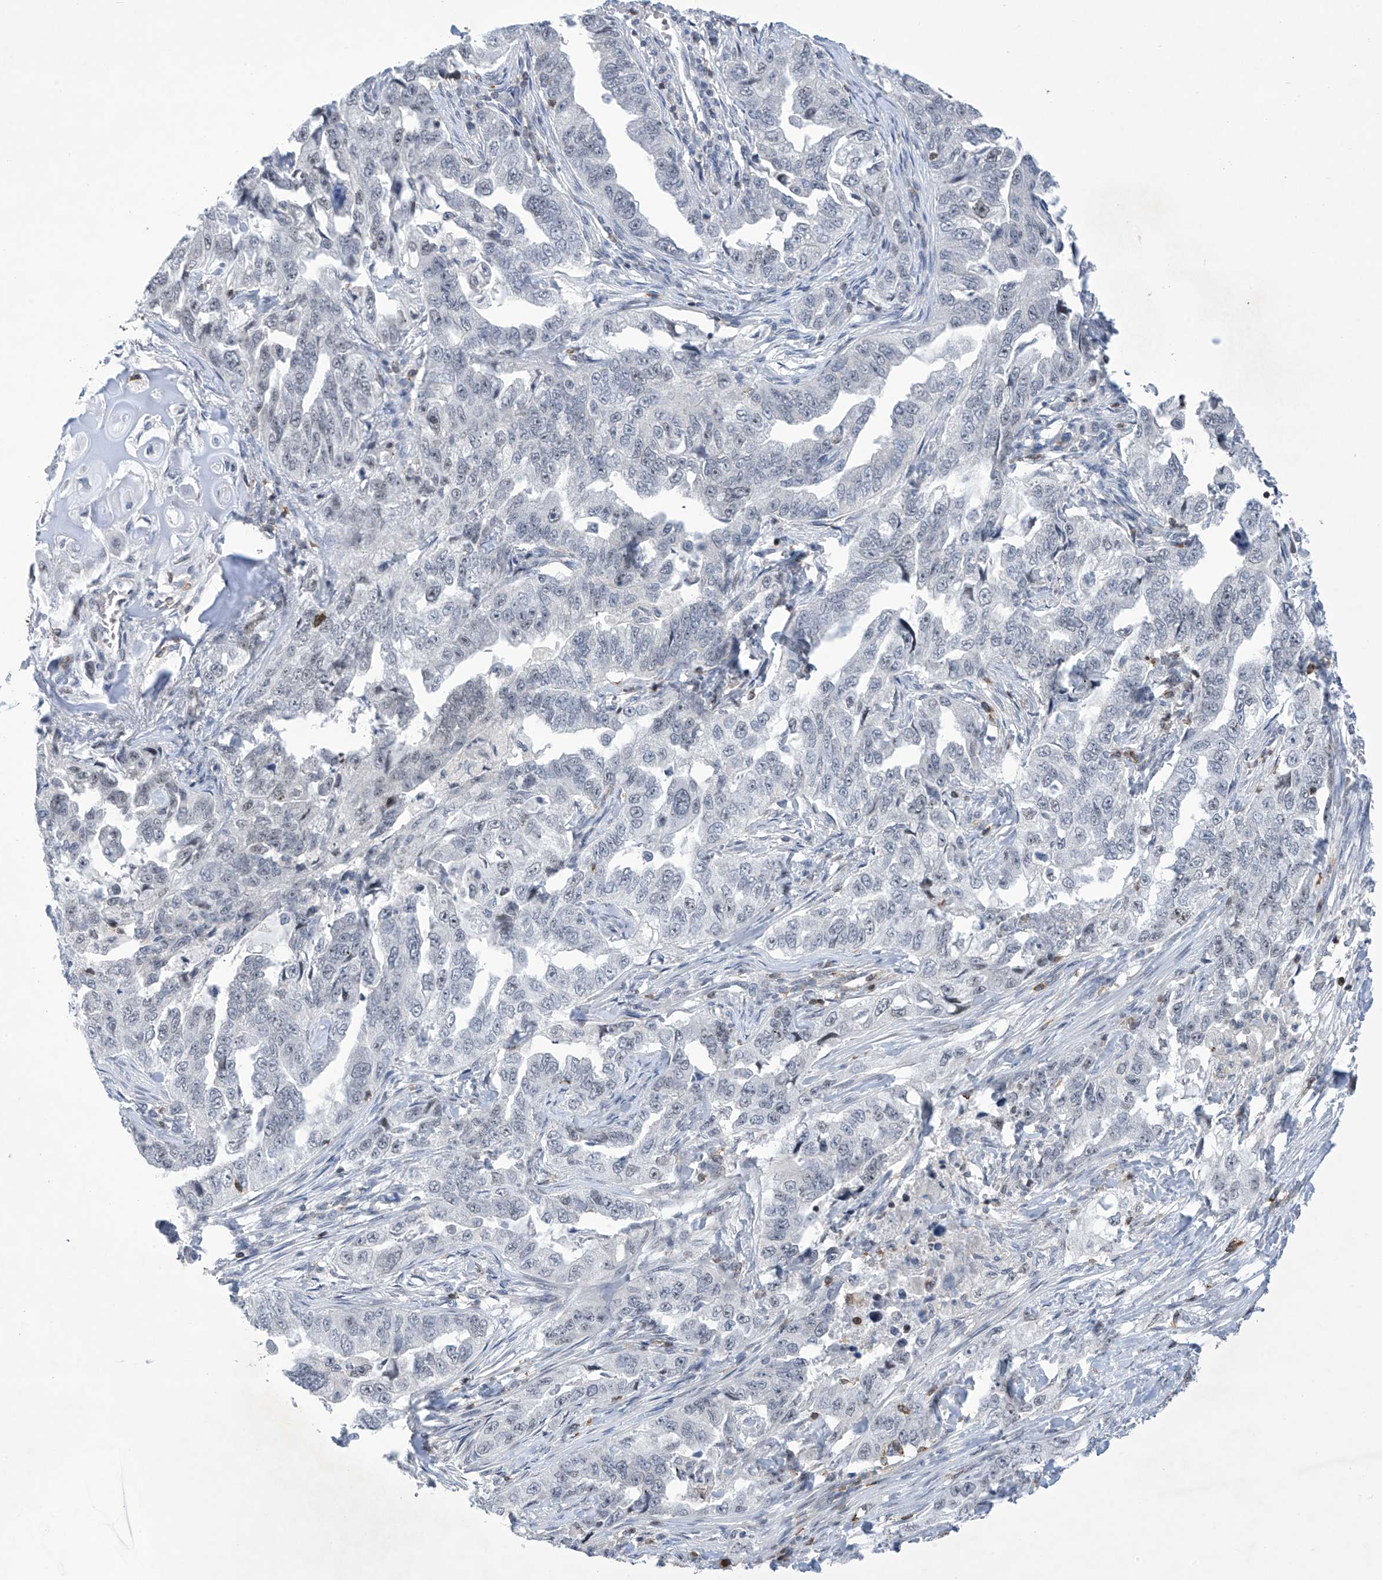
{"staining": {"intensity": "weak", "quantity": "<25%", "location": "nuclear"}, "tissue": "lung cancer", "cell_type": "Tumor cells", "image_type": "cancer", "snomed": [{"axis": "morphology", "description": "Adenocarcinoma, NOS"}, {"axis": "topography", "description": "Lung"}], "caption": "Adenocarcinoma (lung) stained for a protein using immunohistochemistry shows no staining tumor cells.", "gene": "MSL3", "patient": {"sex": "female", "age": 51}}